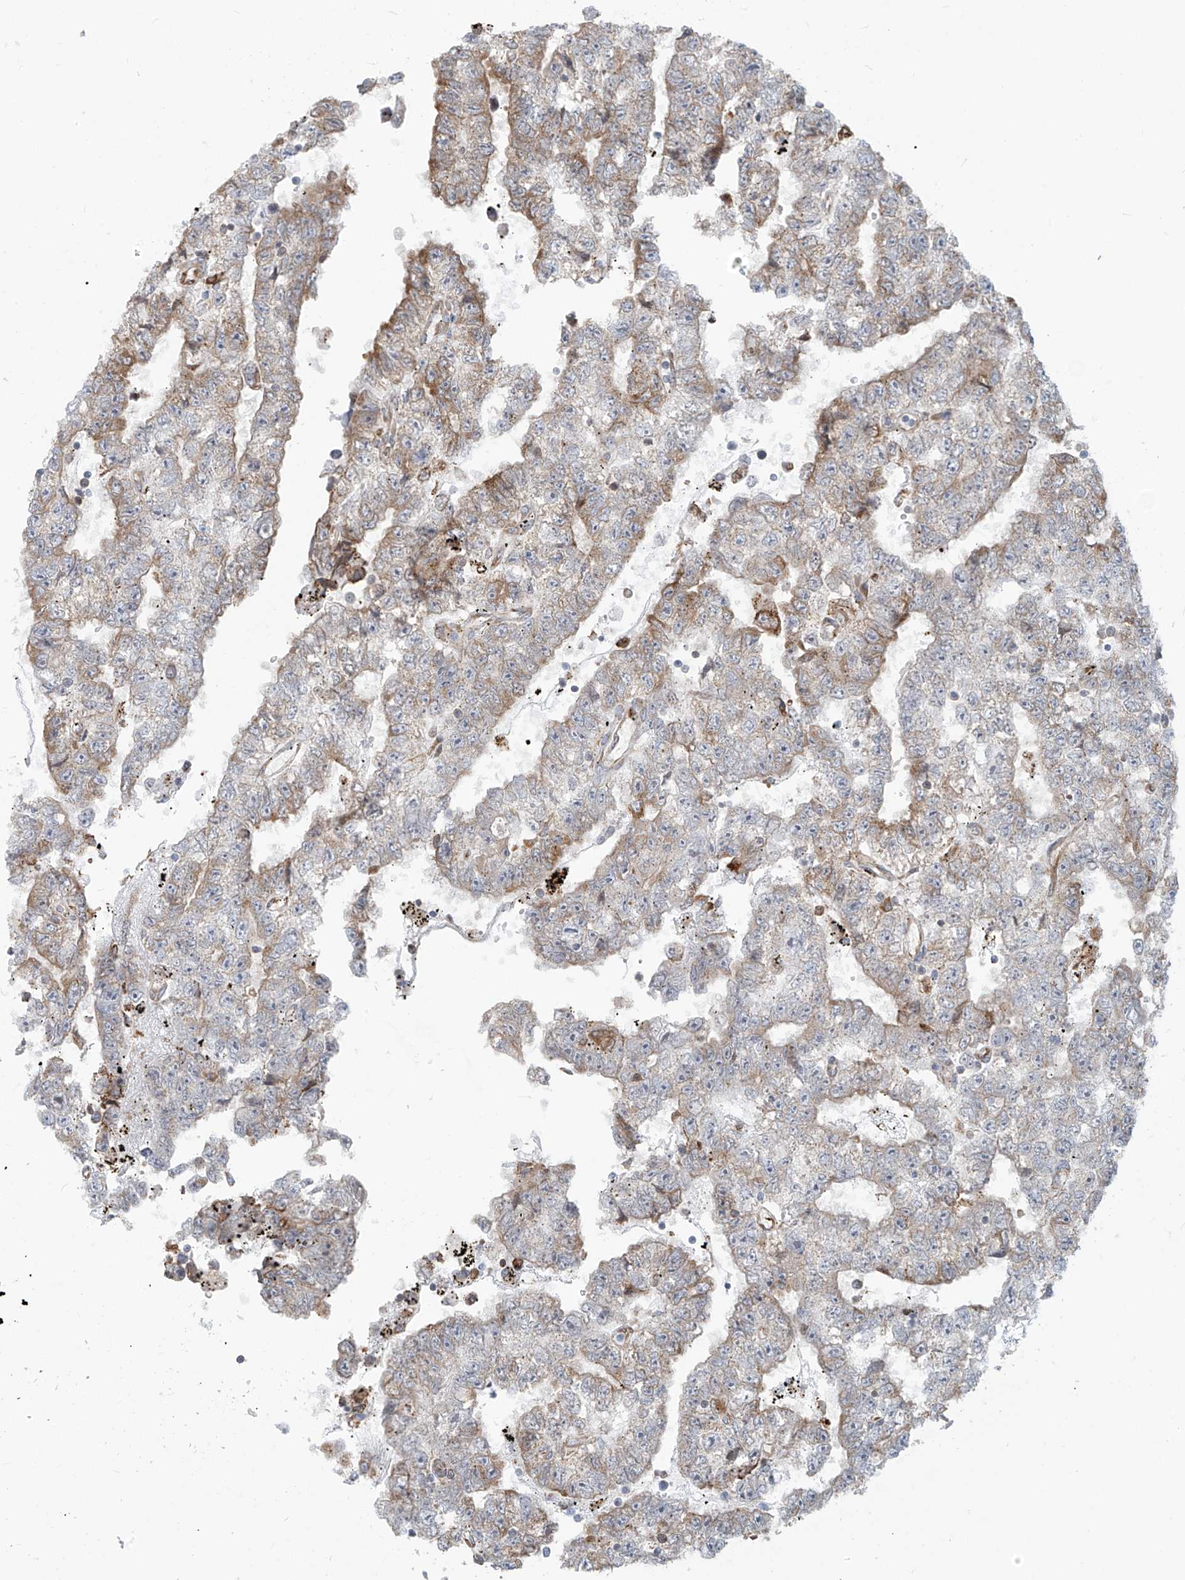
{"staining": {"intensity": "moderate", "quantity": "25%-75%", "location": "cytoplasmic/membranous"}, "tissue": "testis cancer", "cell_type": "Tumor cells", "image_type": "cancer", "snomed": [{"axis": "morphology", "description": "Carcinoma, Embryonal, NOS"}, {"axis": "topography", "description": "Testis"}], "caption": "Immunohistochemical staining of testis embryonal carcinoma exhibits medium levels of moderate cytoplasmic/membranous protein staining in approximately 25%-75% of tumor cells.", "gene": "KATNIP", "patient": {"sex": "male", "age": 25}}